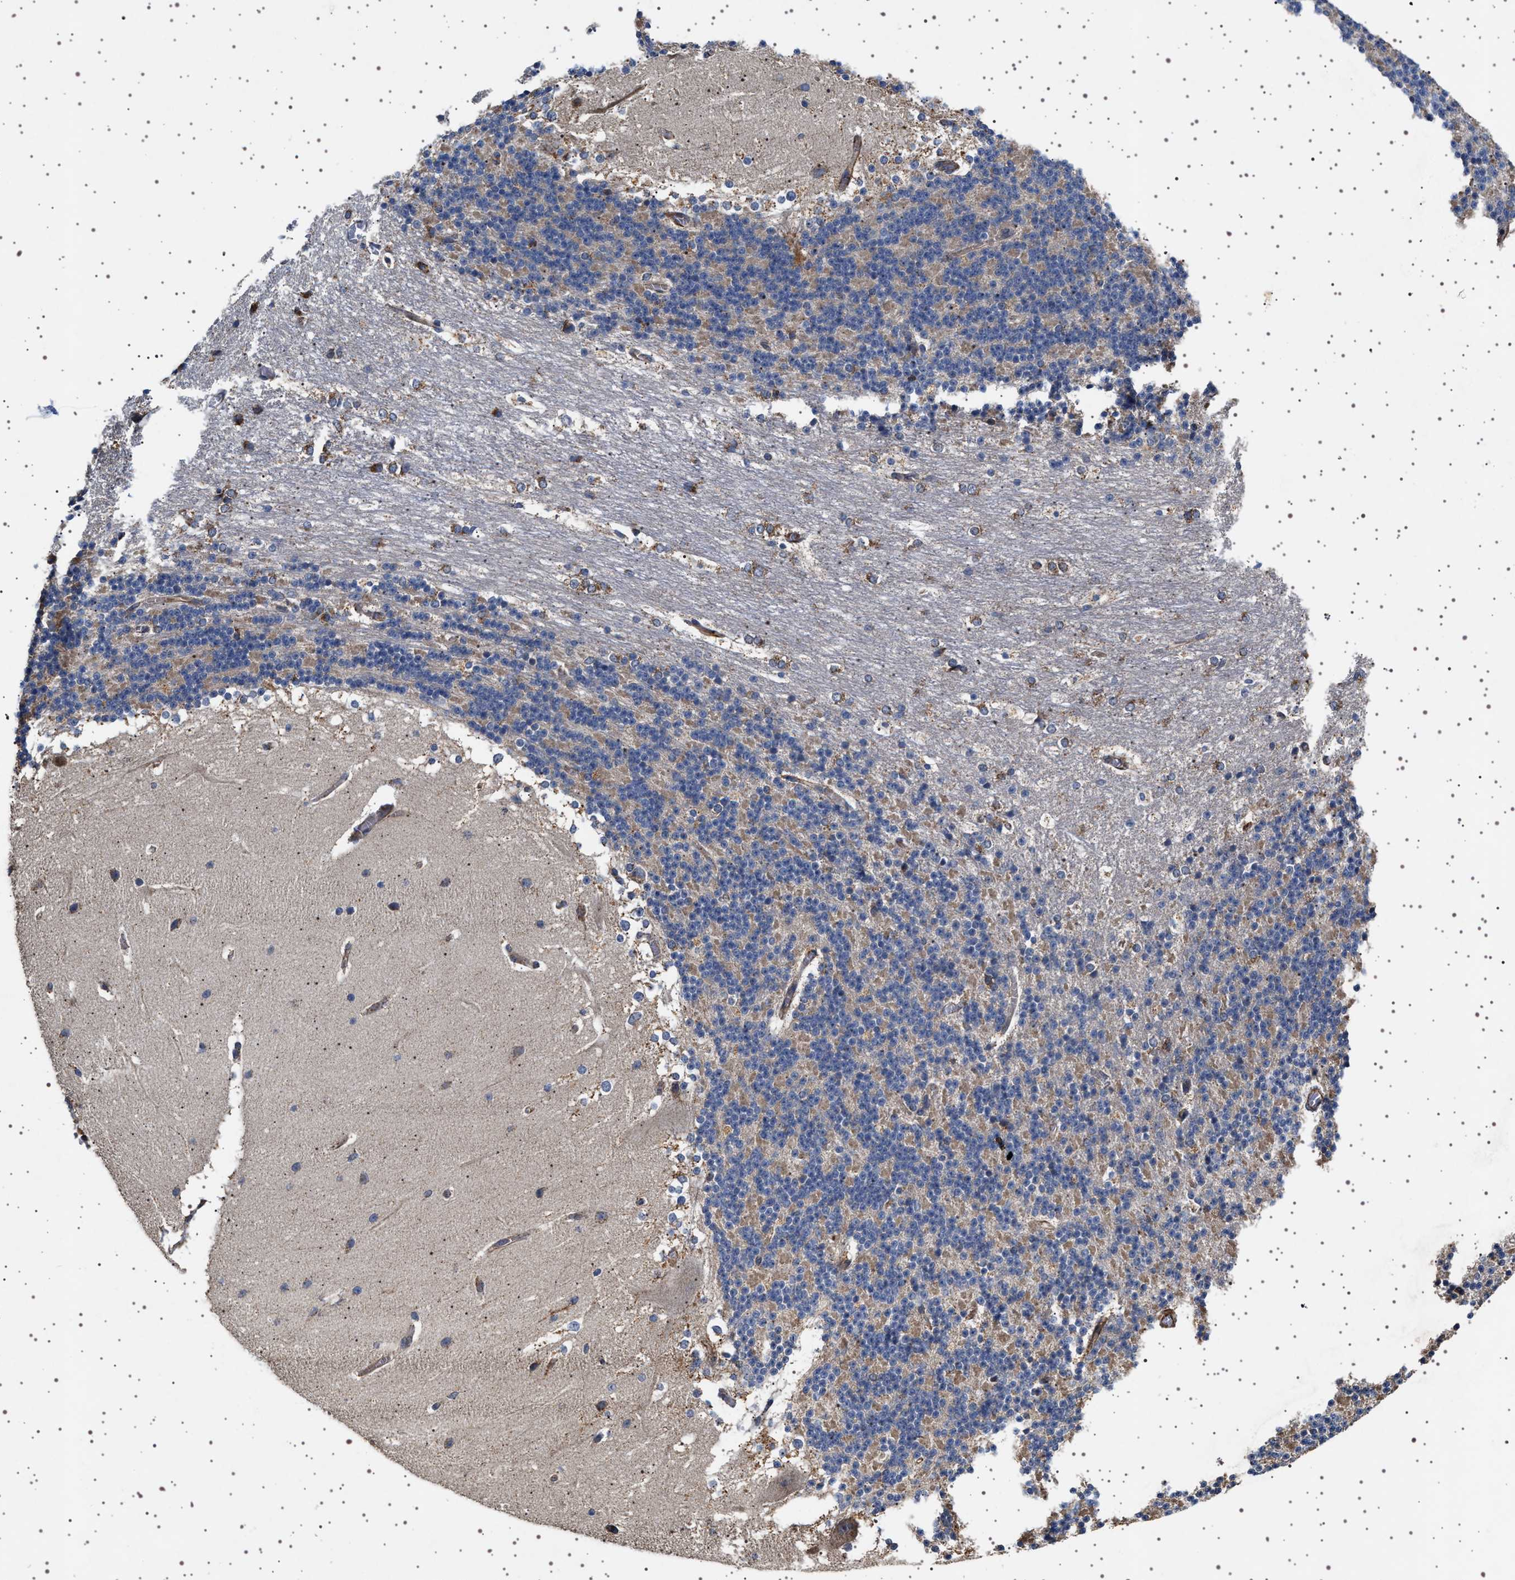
{"staining": {"intensity": "weak", "quantity": ">75%", "location": "cytoplasmic/membranous"}, "tissue": "cerebellum", "cell_type": "Cells in granular layer", "image_type": "normal", "snomed": [{"axis": "morphology", "description": "Normal tissue, NOS"}, {"axis": "topography", "description": "Cerebellum"}], "caption": "IHC image of benign cerebellum stained for a protein (brown), which shows low levels of weak cytoplasmic/membranous positivity in approximately >75% of cells in granular layer.", "gene": "TRUB2", "patient": {"sex": "female", "age": 19}}